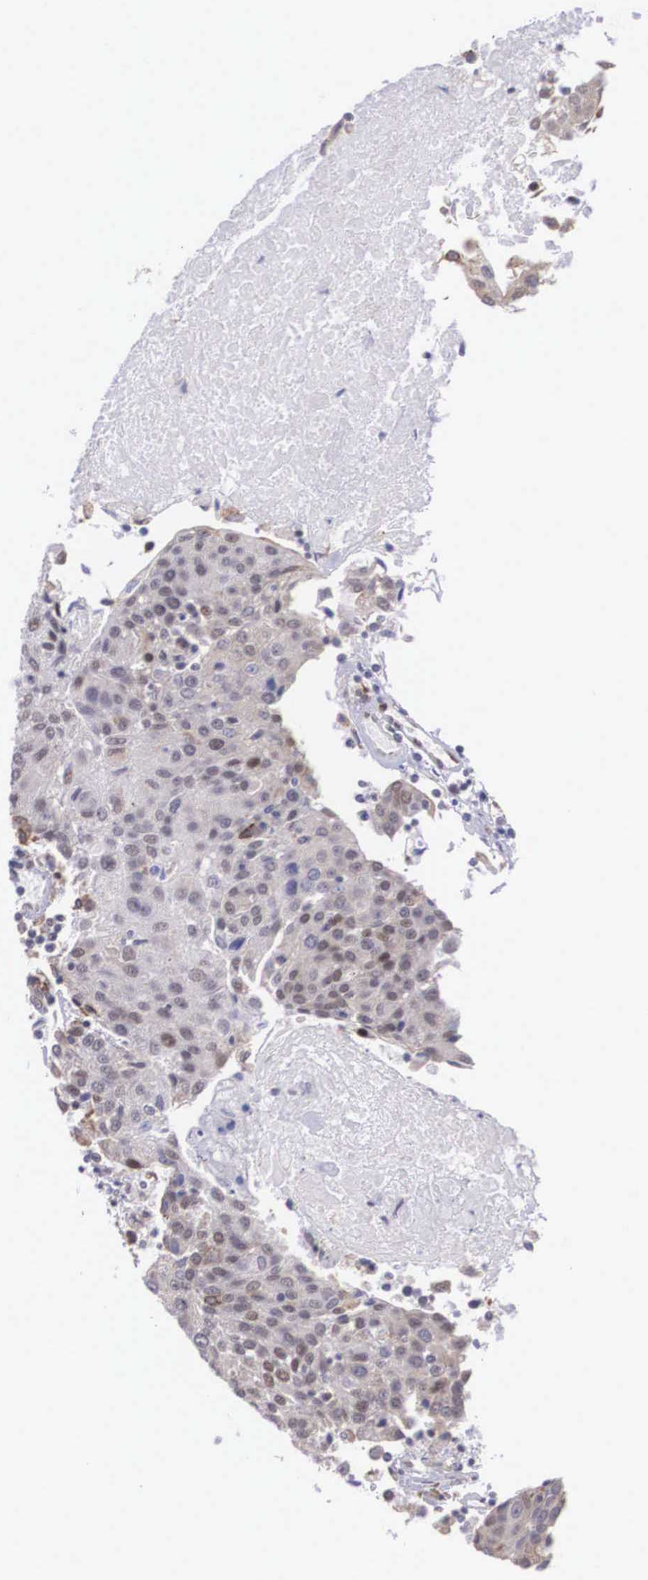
{"staining": {"intensity": "weak", "quantity": "<25%", "location": "cytoplasmic/membranous"}, "tissue": "urothelial cancer", "cell_type": "Tumor cells", "image_type": "cancer", "snomed": [{"axis": "morphology", "description": "Urothelial carcinoma, High grade"}, {"axis": "topography", "description": "Urinary bladder"}], "caption": "Tumor cells show no significant expression in urothelial cancer.", "gene": "SLC25A21", "patient": {"sex": "female", "age": 85}}